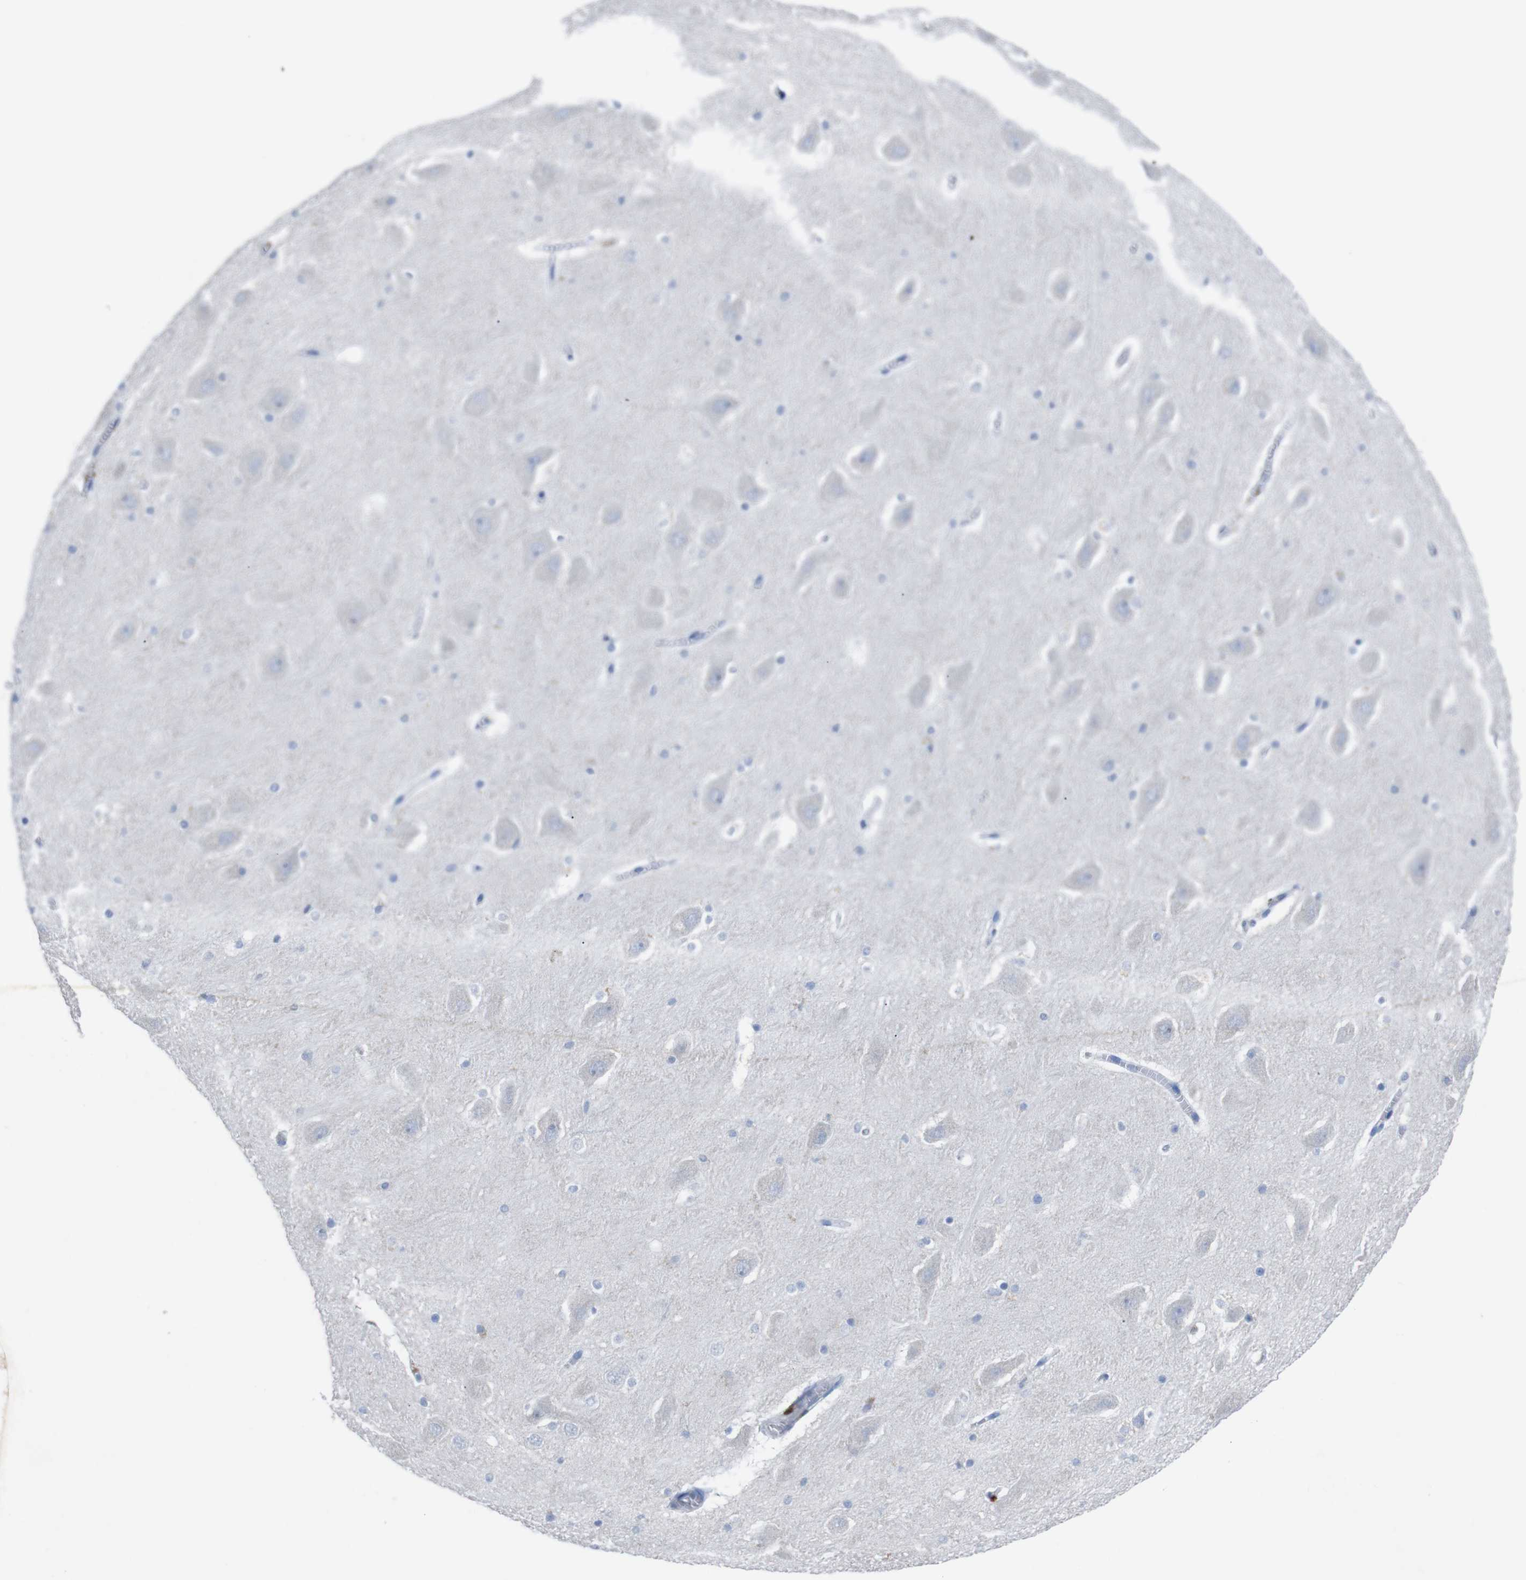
{"staining": {"intensity": "negative", "quantity": "none", "location": "none"}, "tissue": "hippocampus", "cell_type": "Glial cells", "image_type": "normal", "snomed": [{"axis": "morphology", "description": "Normal tissue, NOS"}, {"axis": "topography", "description": "Hippocampus"}], "caption": "There is no significant expression in glial cells of hippocampus. (DAB (3,3'-diaminobenzidine) immunohistochemistry (IHC) visualized using brightfield microscopy, high magnification).", "gene": "GJB2", "patient": {"sex": "male", "age": 45}}